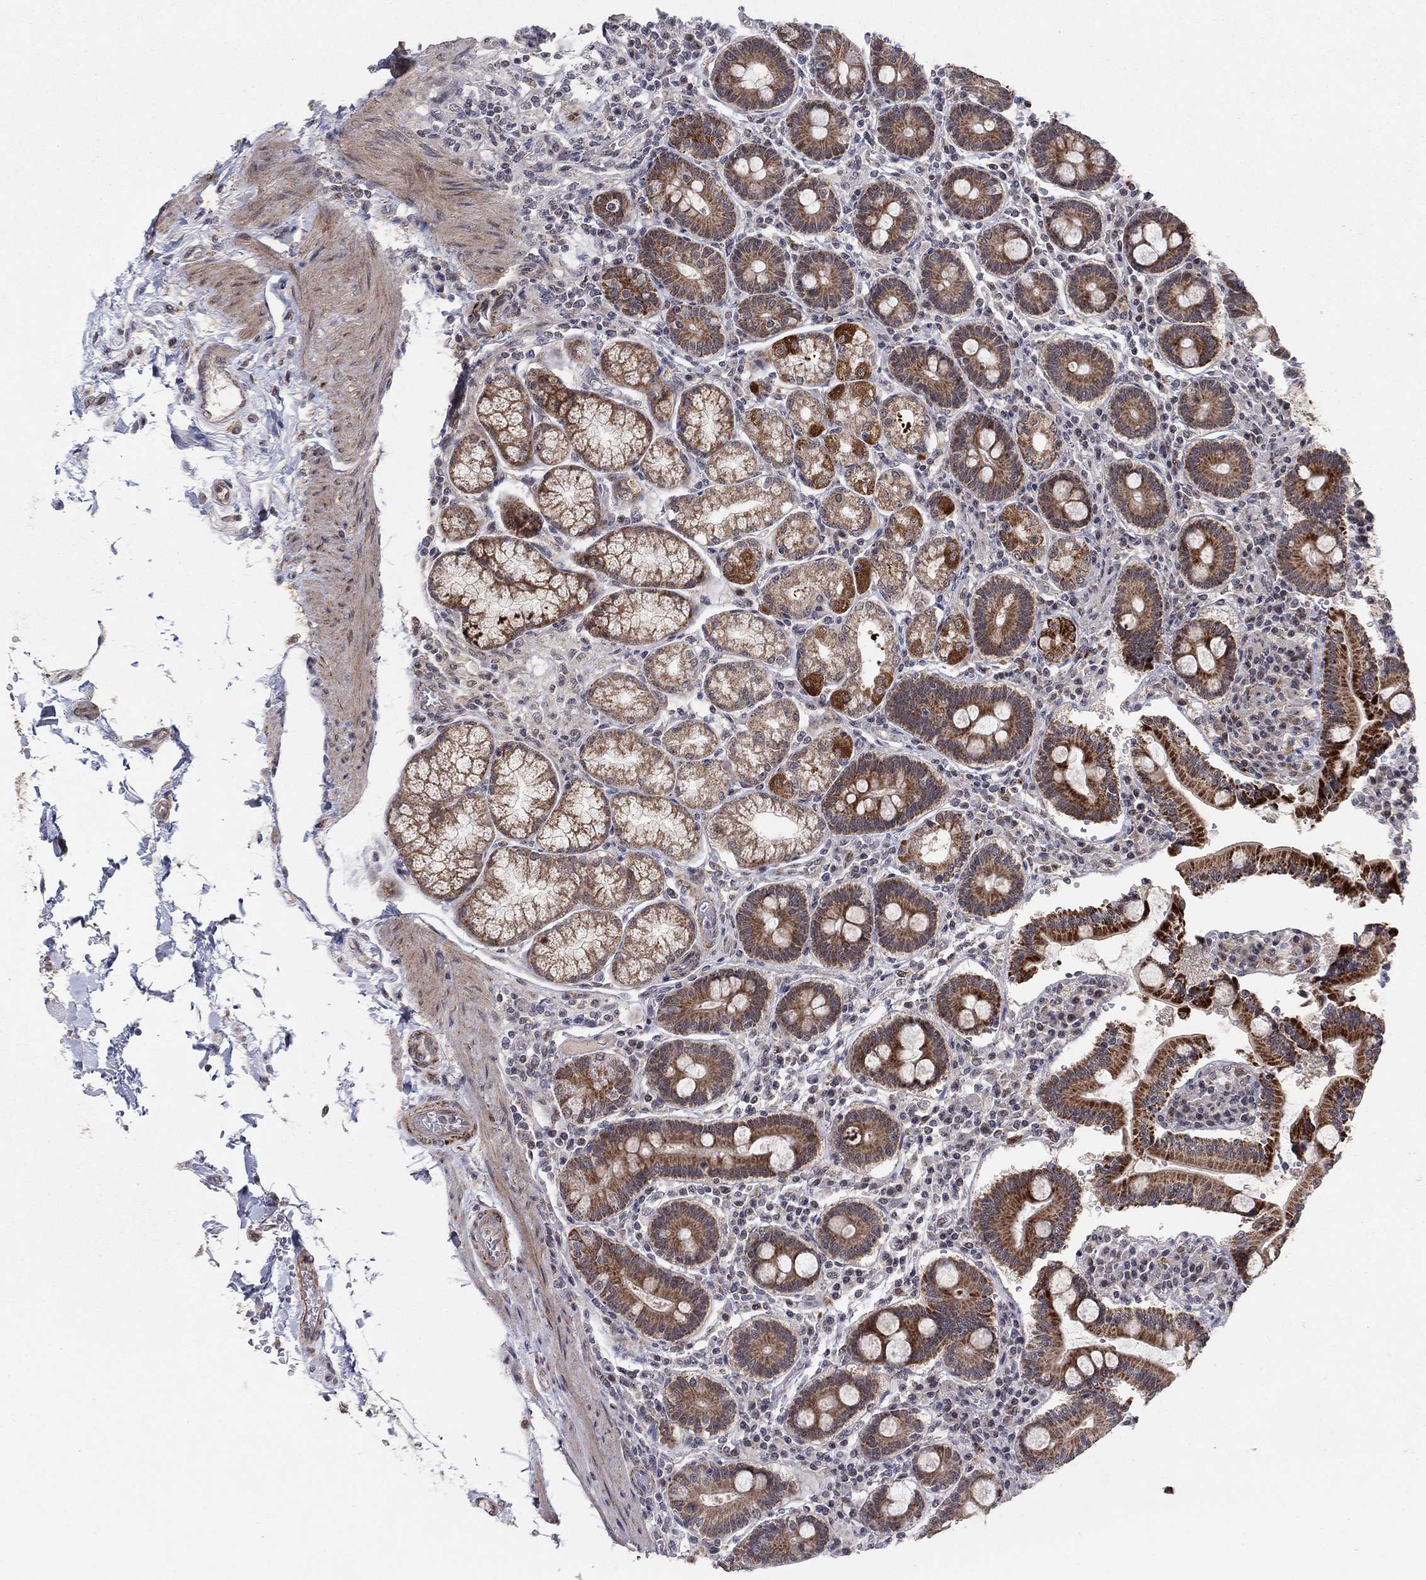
{"staining": {"intensity": "strong", "quantity": ">75%", "location": "cytoplasmic/membranous"}, "tissue": "duodenum", "cell_type": "Glandular cells", "image_type": "normal", "snomed": [{"axis": "morphology", "description": "Normal tissue, NOS"}, {"axis": "topography", "description": "Duodenum"}], "caption": "The image displays immunohistochemical staining of benign duodenum. There is strong cytoplasmic/membranous expression is identified in approximately >75% of glandular cells.", "gene": "ZNF395", "patient": {"sex": "female", "age": 62}}